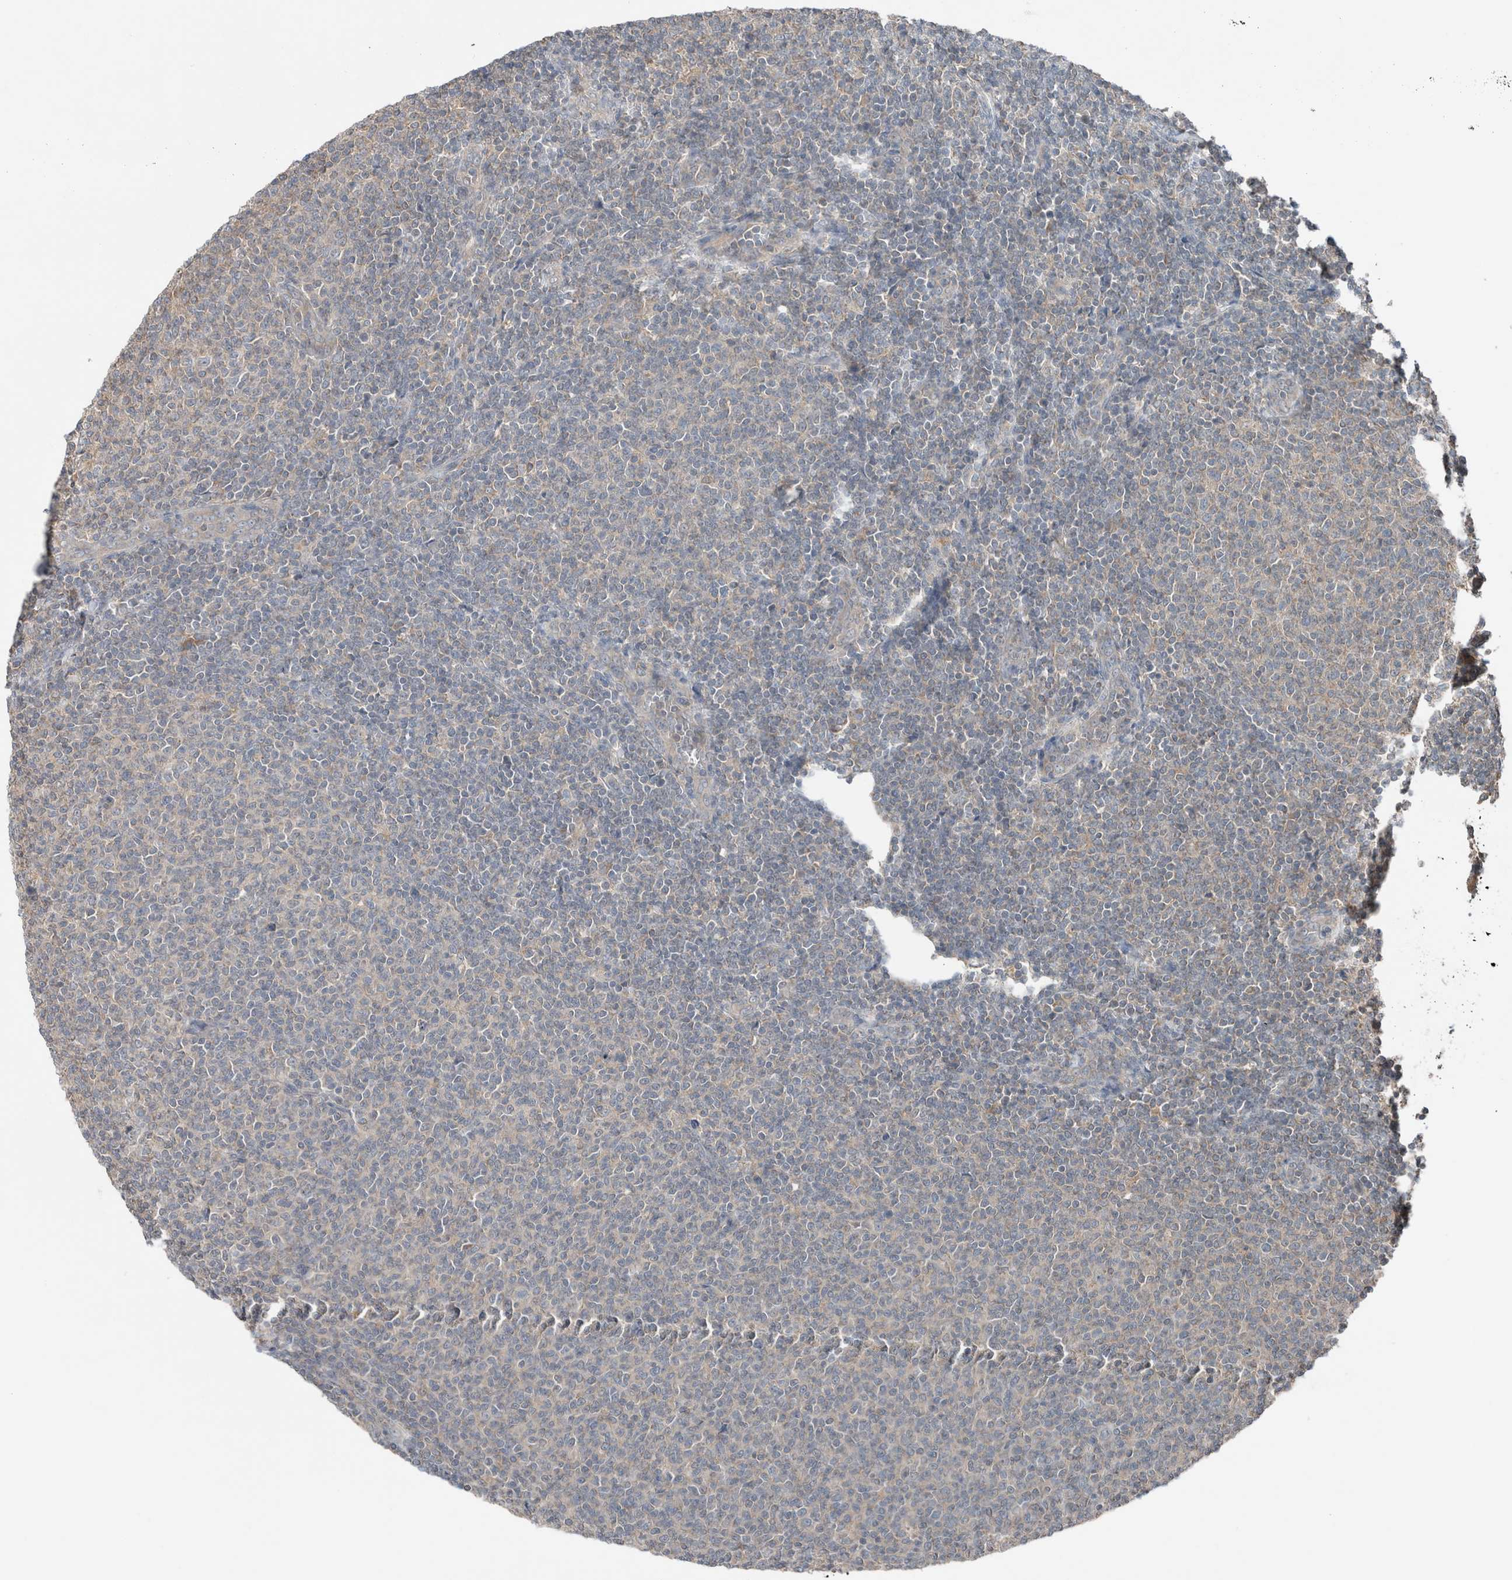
{"staining": {"intensity": "negative", "quantity": "none", "location": "none"}, "tissue": "lymphoma", "cell_type": "Tumor cells", "image_type": "cancer", "snomed": [{"axis": "morphology", "description": "Malignant lymphoma, non-Hodgkin's type, Low grade"}, {"axis": "topography", "description": "Lymph node"}], "caption": "DAB (3,3'-diaminobenzidine) immunohistochemical staining of human malignant lymphoma, non-Hodgkin's type (low-grade) exhibits no significant expression in tumor cells. The staining is performed using DAB brown chromogen with nuclei counter-stained in using hematoxylin.", "gene": "KLK14", "patient": {"sex": "male", "age": 66}}